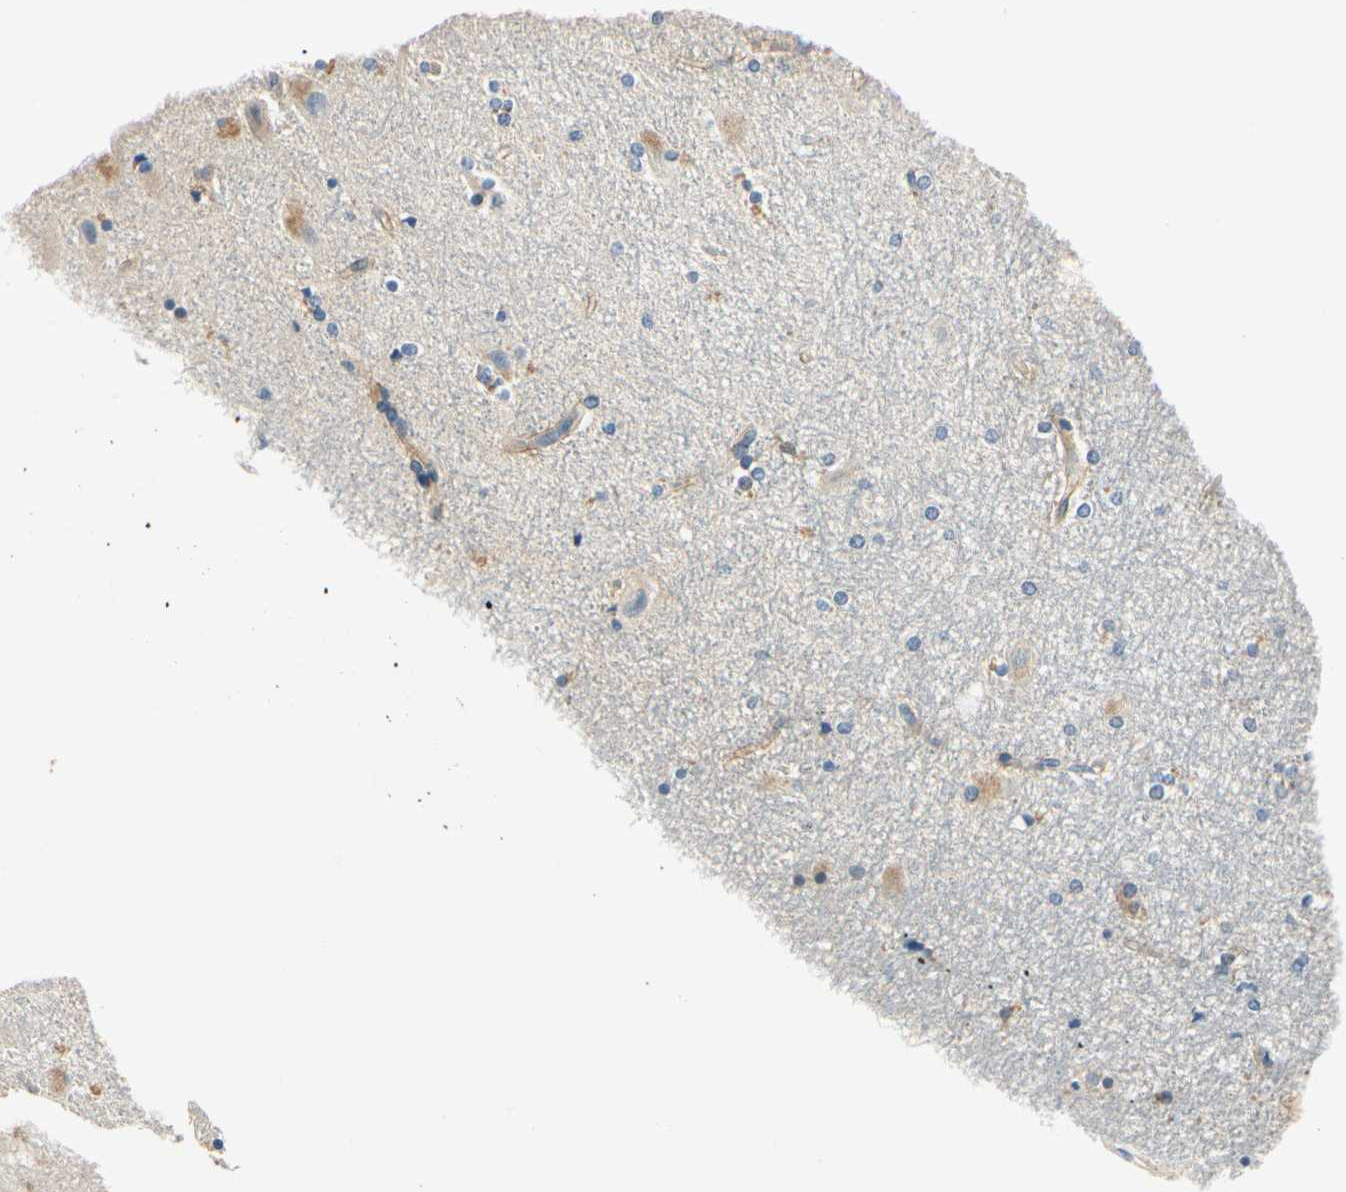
{"staining": {"intensity": "moderate", "quantity": "<25%", "location": "cytoplasmic/membranous"}, "tissue": "hippocampus", "cell_type": "Glial cells", "image_type": "normal", "snomed": [{"axis": "morphology", "description": "Normal tissue, NOS"}, {"axis": "topography", "description": "Hippocampus"}], "caption": "A high-resolution micrograph shows IHC staining of benign hippocampus, which reveals moderate cytoplasmic/membranous staining in about <25% of glial cells.", "gene": "TGFBR3", "patient": {"sex": "female", "age": 54}}